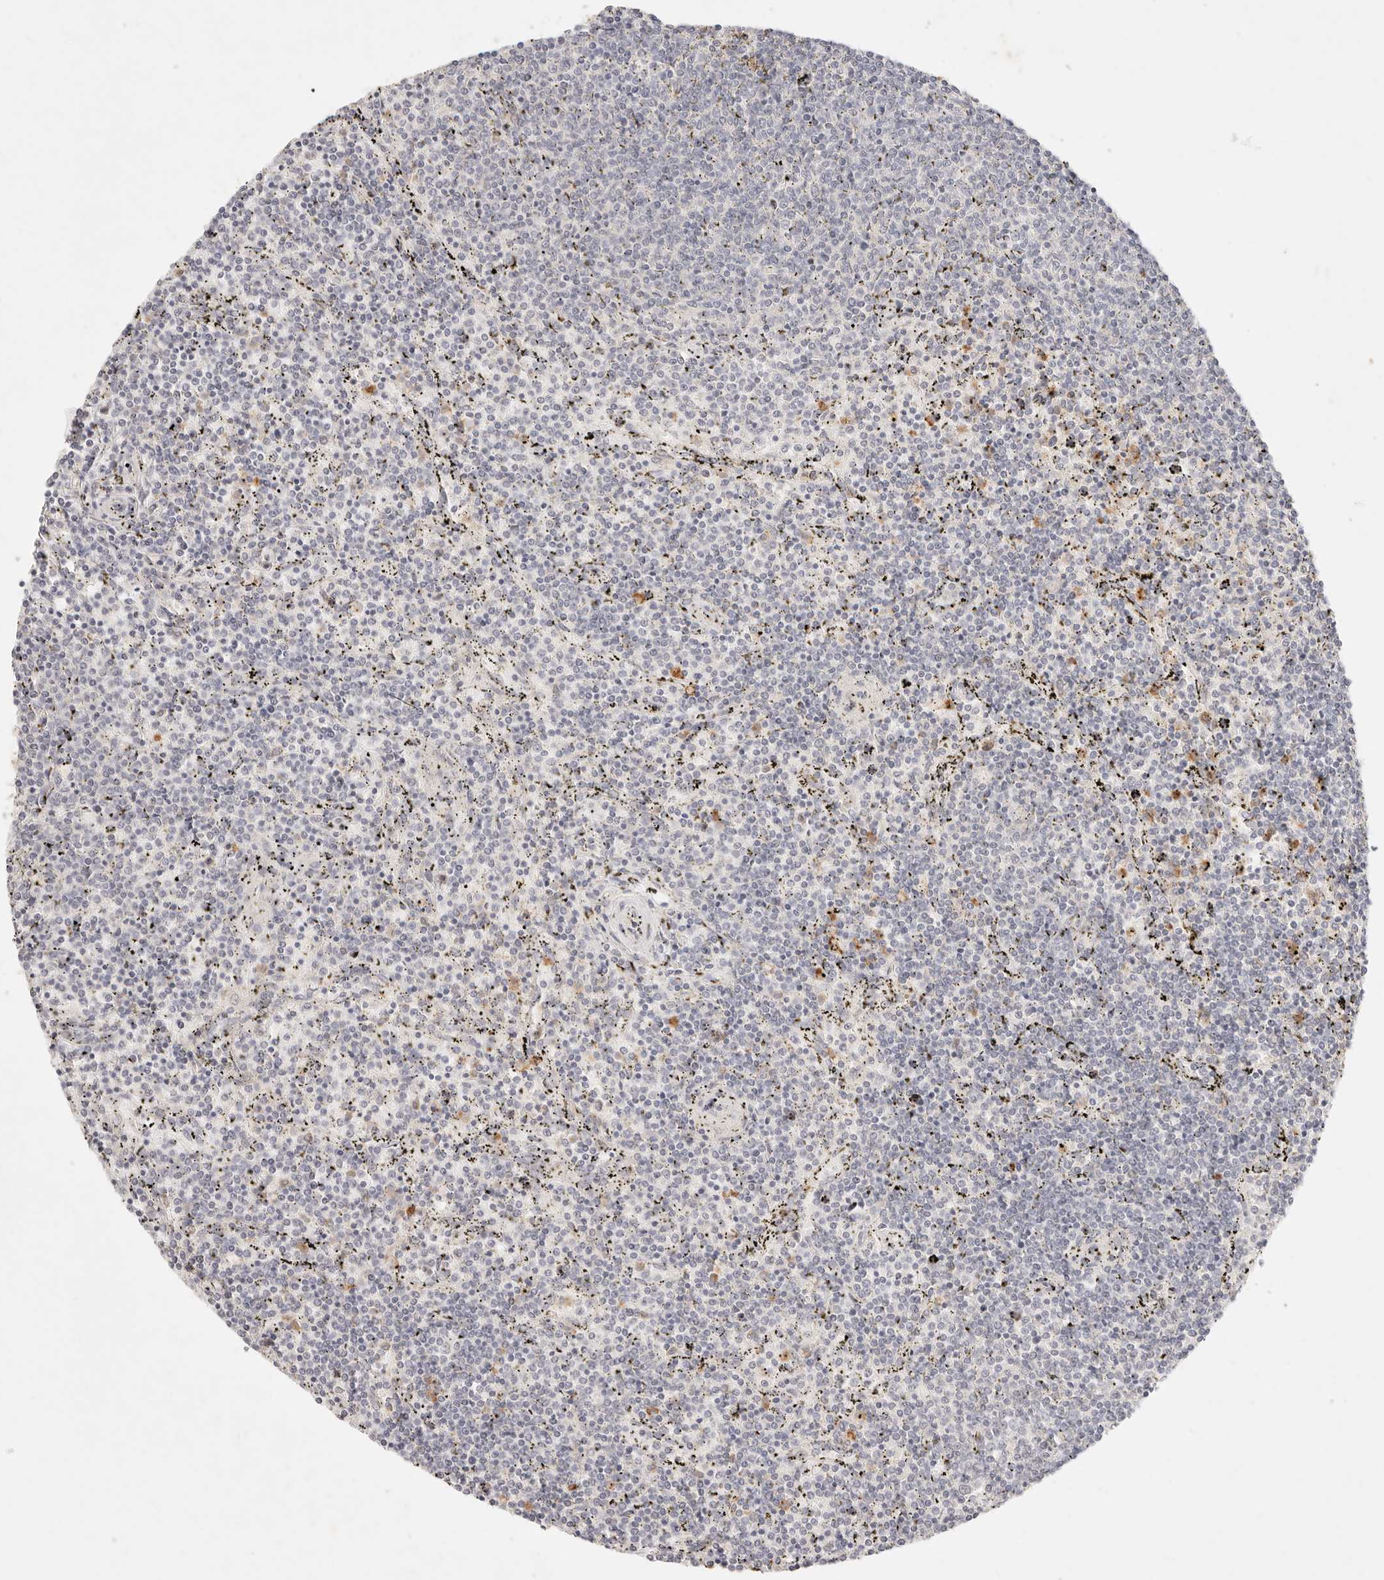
{"staining": {"intensity": "negative", "quantity": "none", "location": "none"}, "tissue": "lymphoma", "cell_type": "Tumor cells", "image_type": "cancer", "snomed": [{"axis": "morphology", "description": "Malignant lymphoma, non-Hodgkin's type, Low grade"}, {"axis": "topography", "description": "Spleen"}], "caption": "Immunohistochemical staining of malignant lymphoma, non-Hodgkin's type (low-grade) reveals no significant expression in tumor cells.", "gene": "GPR84", "patient": {"sex": "female", "age": 50}}